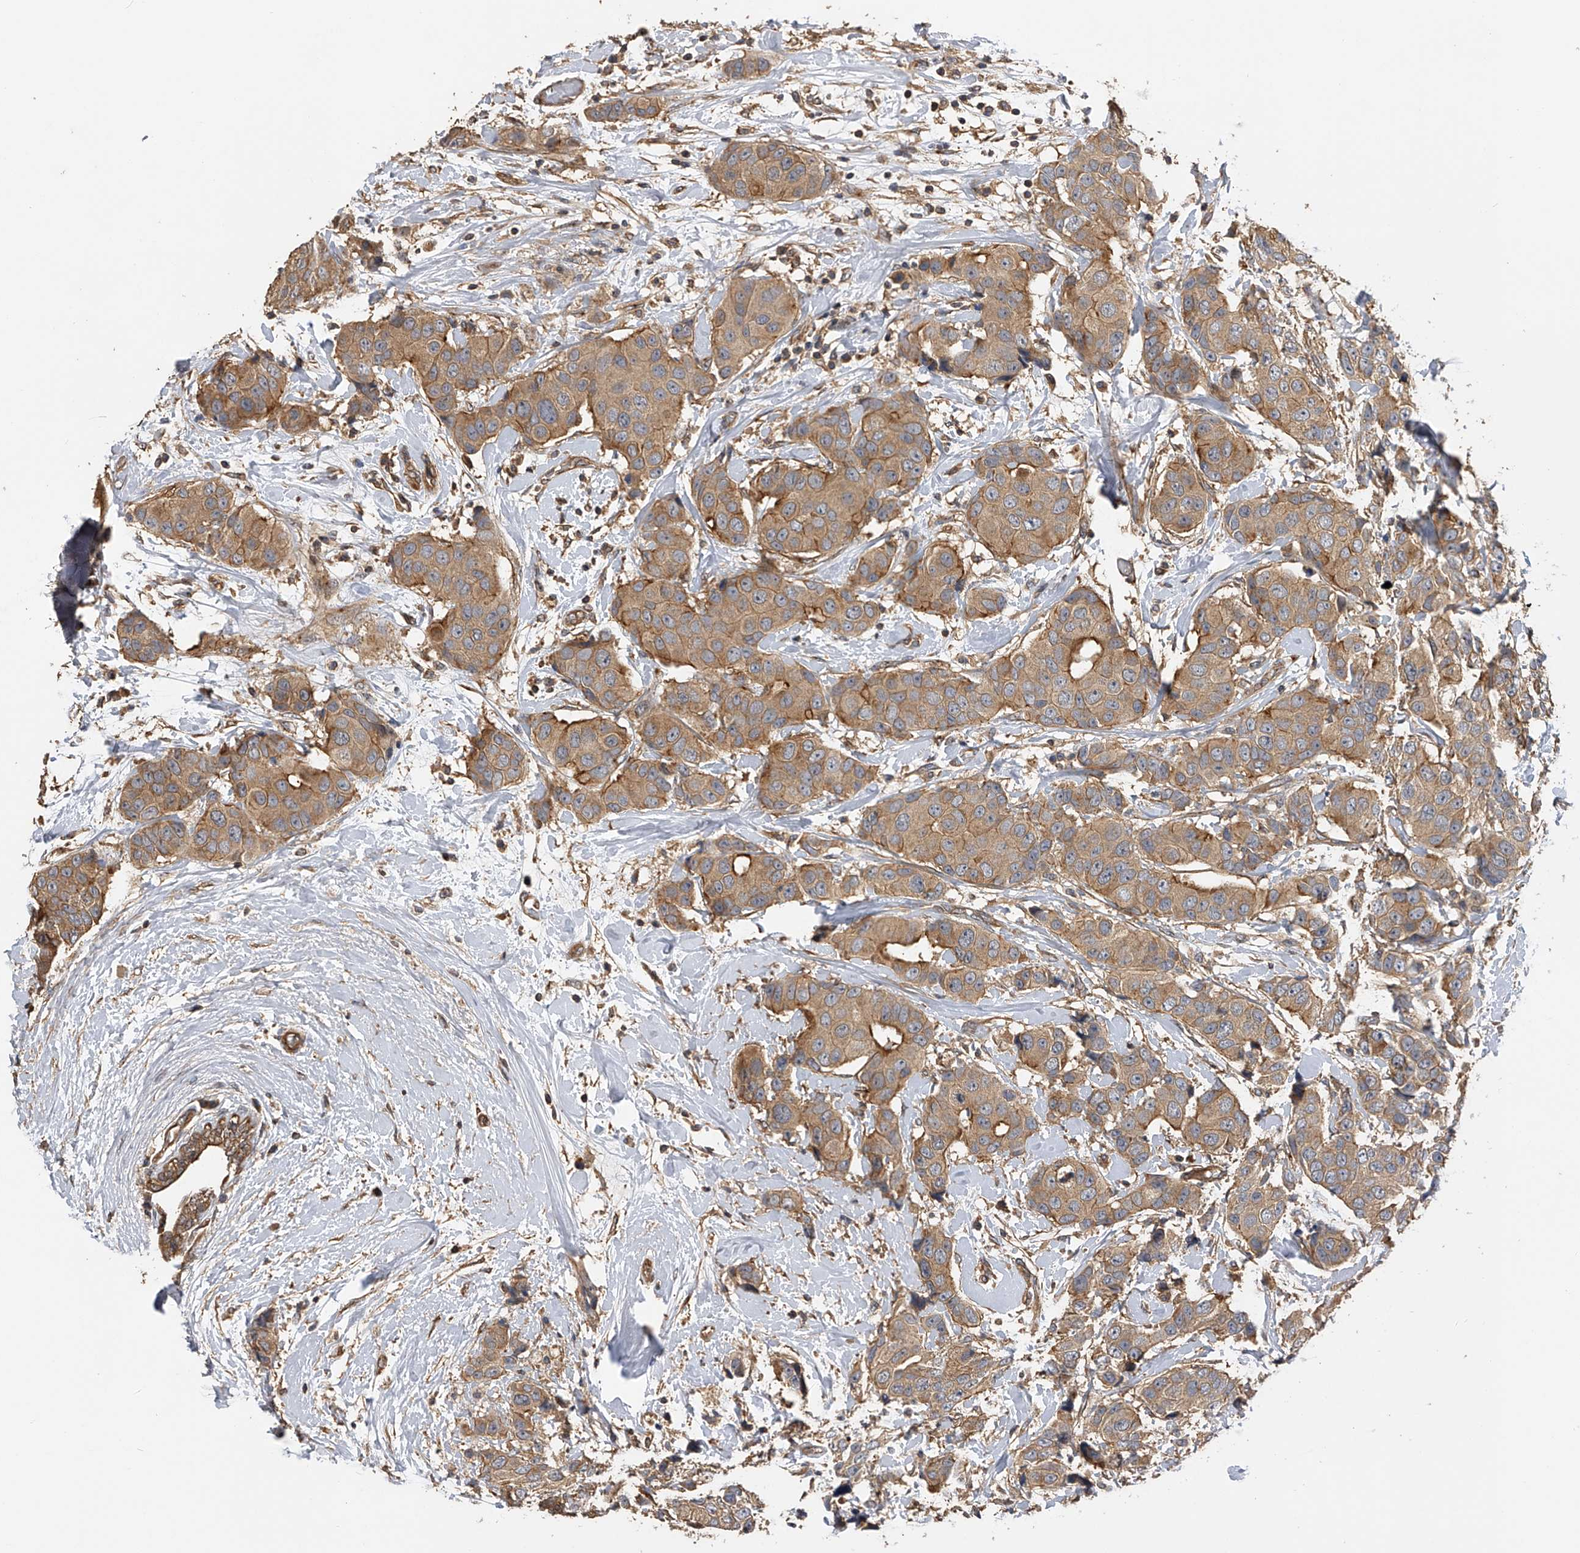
{"staining": {"intensity": "moderate", "quantity": ">75%", "location": "cytoplasmic/membranous"}, "tissue": "breast cancer", "cell_type": "Tumor cells", "image_type": "cancer", "snomed": [{"axis": "morphology", "description": "Normal tissue, NOS"}, {"axis": "morphology", "description": "Duct carcinoma"}, {"axis": "topography", "description": "Breast"}], "caption": "About >75% of tumor cells in breast cancer demonstrate moderate cytoplasmic/membranous protein positivity as visualized by brown immunohistochemical staining.", "gene": "PTPRA", "patient": {"sex": "female", "age": 39}}